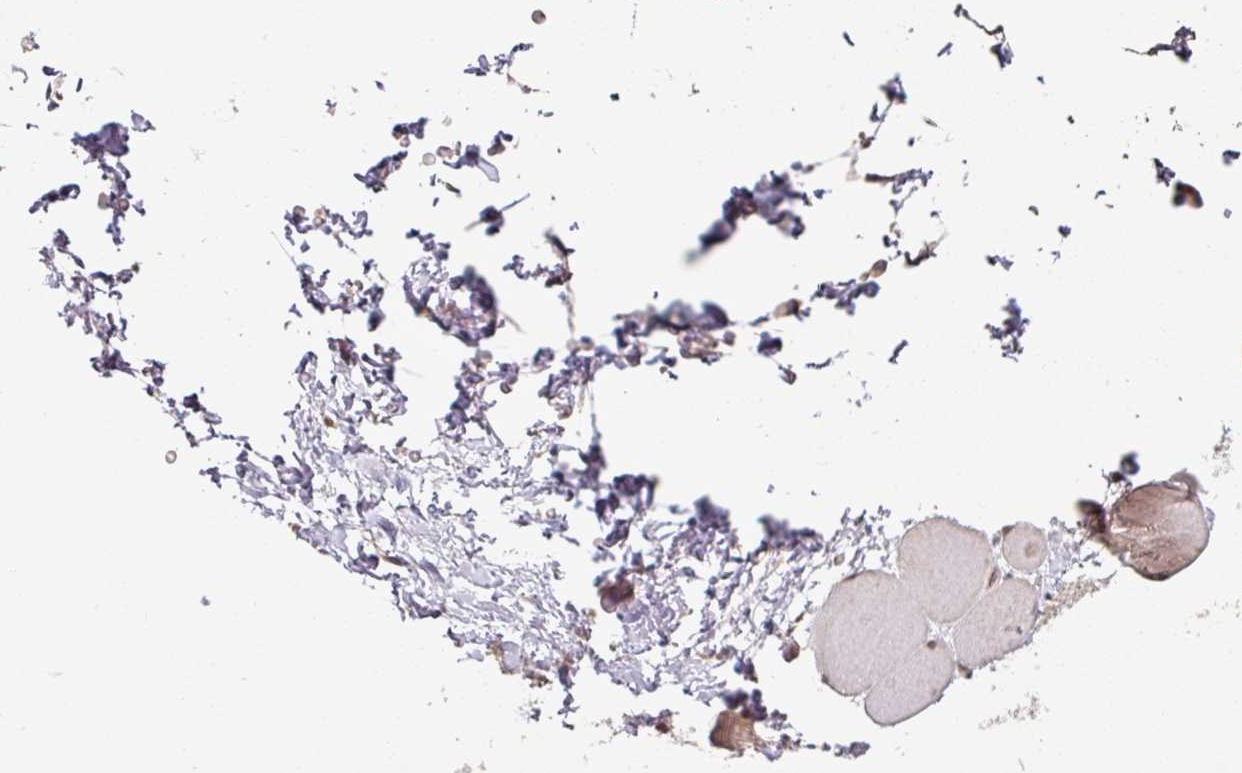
{"staining": {"intensity": "negative", "quantity": "none", "location": "none"}, "tissue": "adipose tissue", "cell_type": "Adipocytes", "image_type": "normal", "snomed": [{"axis": "morphology", "description": "Normal tissue, NOS"}, {"axis": "topography", "description": "Vascular tissue"}, {"axis": "topography", "description": "Peripheral nerve tissue"}], "caption": "DAB (3,3'-diaminobenzidine) immunohistochemical staining of normal human adipose tissue demonstrates no significant positivity in adipocytes. Brightfield microscopy of IHC stained with DAB (brown) and hematoxylin (blue), captured at high magnification.", "gene": "CXCR5", "patient": {"sex": "male", "age": 41}}